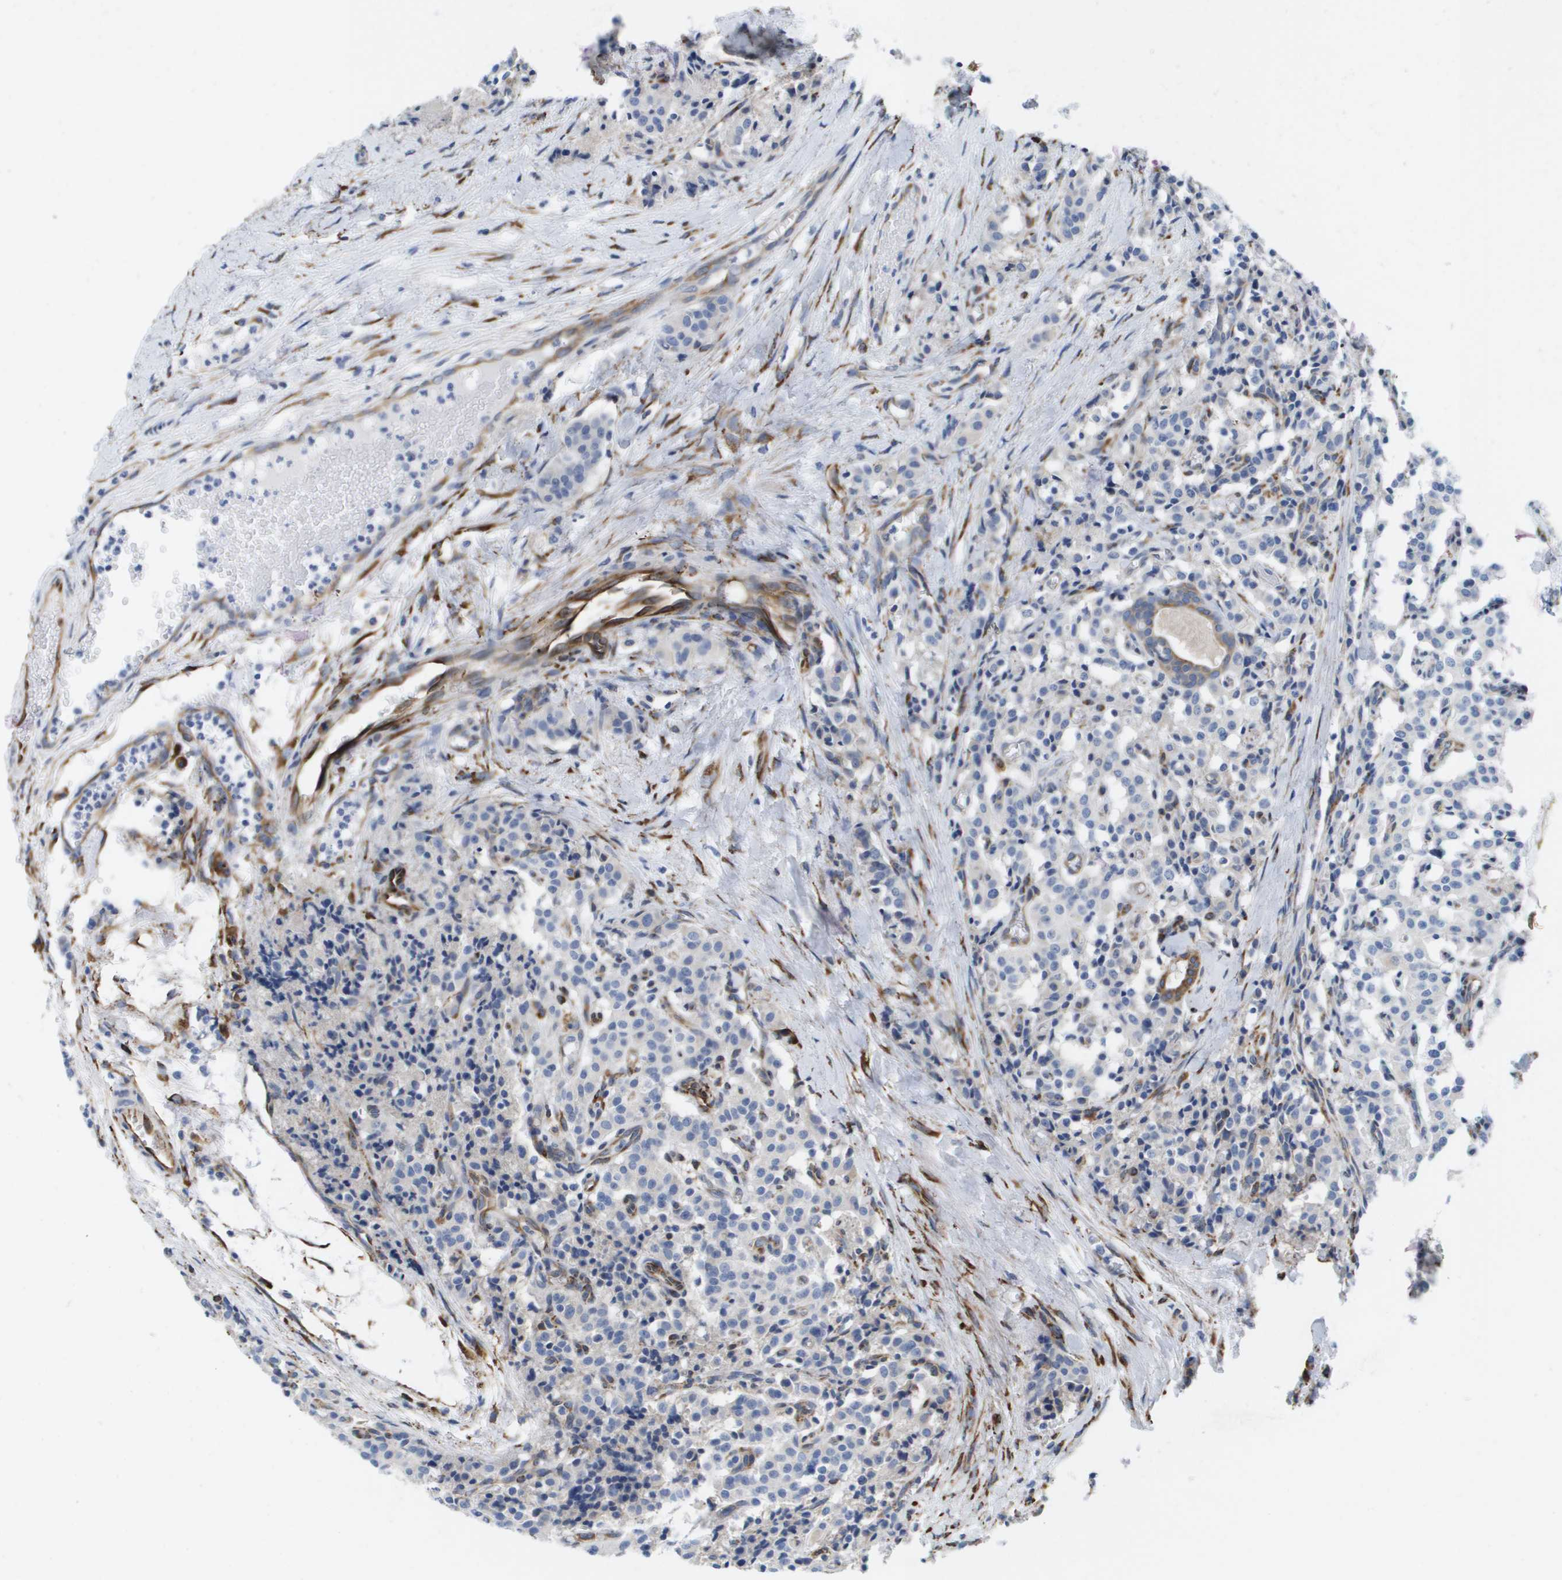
{"staining": {"intensity": "negative", "quantity": "none", "location": "none"}, "tissue": "carcinoid", "cell_type": "Tumor cells", "image_type": "cancer", "snomed": [{"axis": "morphology", "description": "Carcinoid, malignant, NOS"}, {"axis": "topography", "description": "Lung"}], "caption": "High power microscopy photomicrograph of an immunohistochemistry (IHC) histopathology image of malignant carcinoid, revealing no significant positivity in tumor cells.", "gene": "ST3GAL2", "patient": {"sex": "male", "age": 30}}